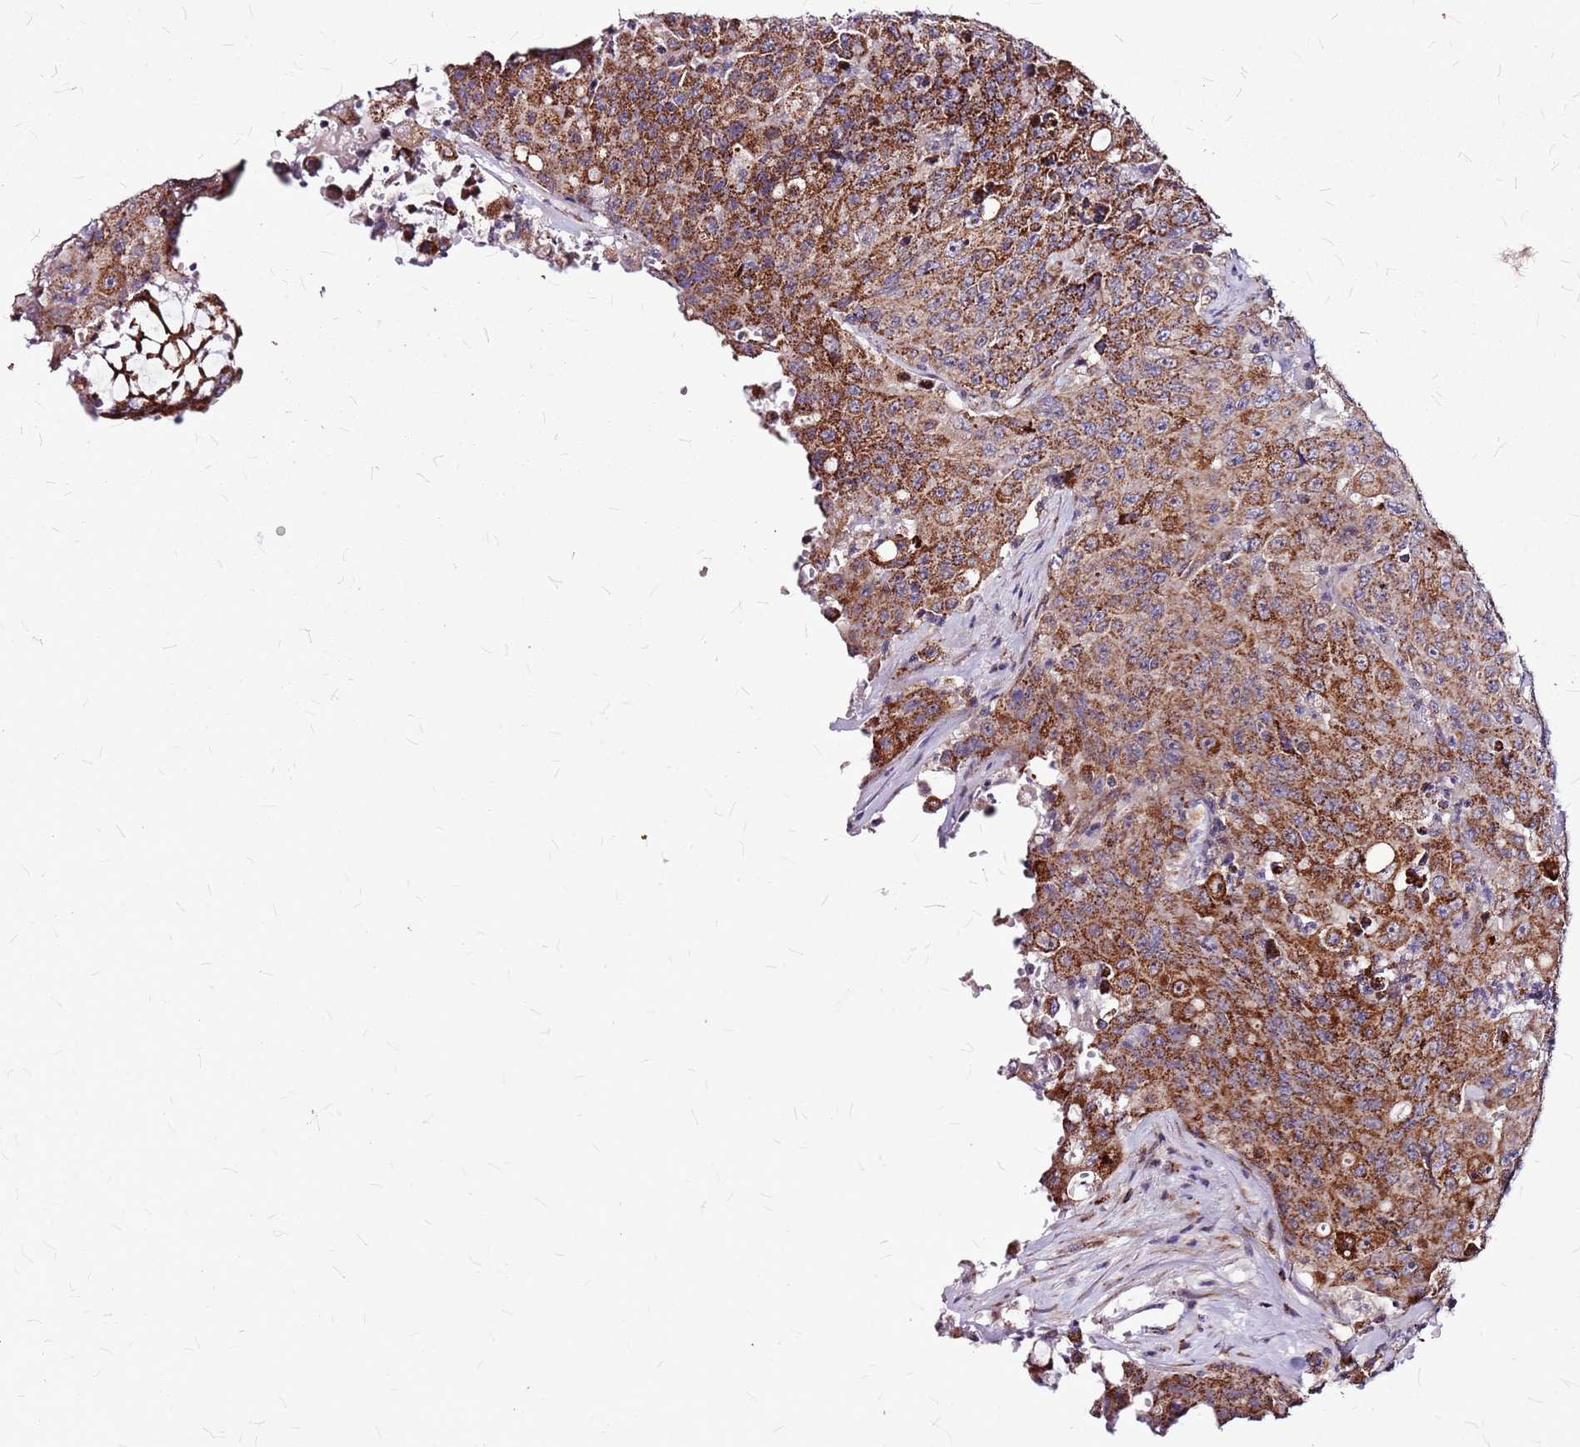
{"staining": {"intensity": "moderate", "quantity": ">75%", "location": "cytoplasmic/membranous"}, "tissue": "colorectal cancer", "cell_type": "Tumor cells", "image_type": "cancer", "snomed": [{"axis": "morphology", "description": "Adenocarcinoma, NOS"}, {"axis": "topography", "description": "Colon"}], "caption": "Protein expression analysis of colorectal adenocarcinoma displays moderate cytoplasmic/membranous staining in approximately >75% of tumor cells.", "gene": "OR51T1", "patient": {"sex": "male", "age": 51}}